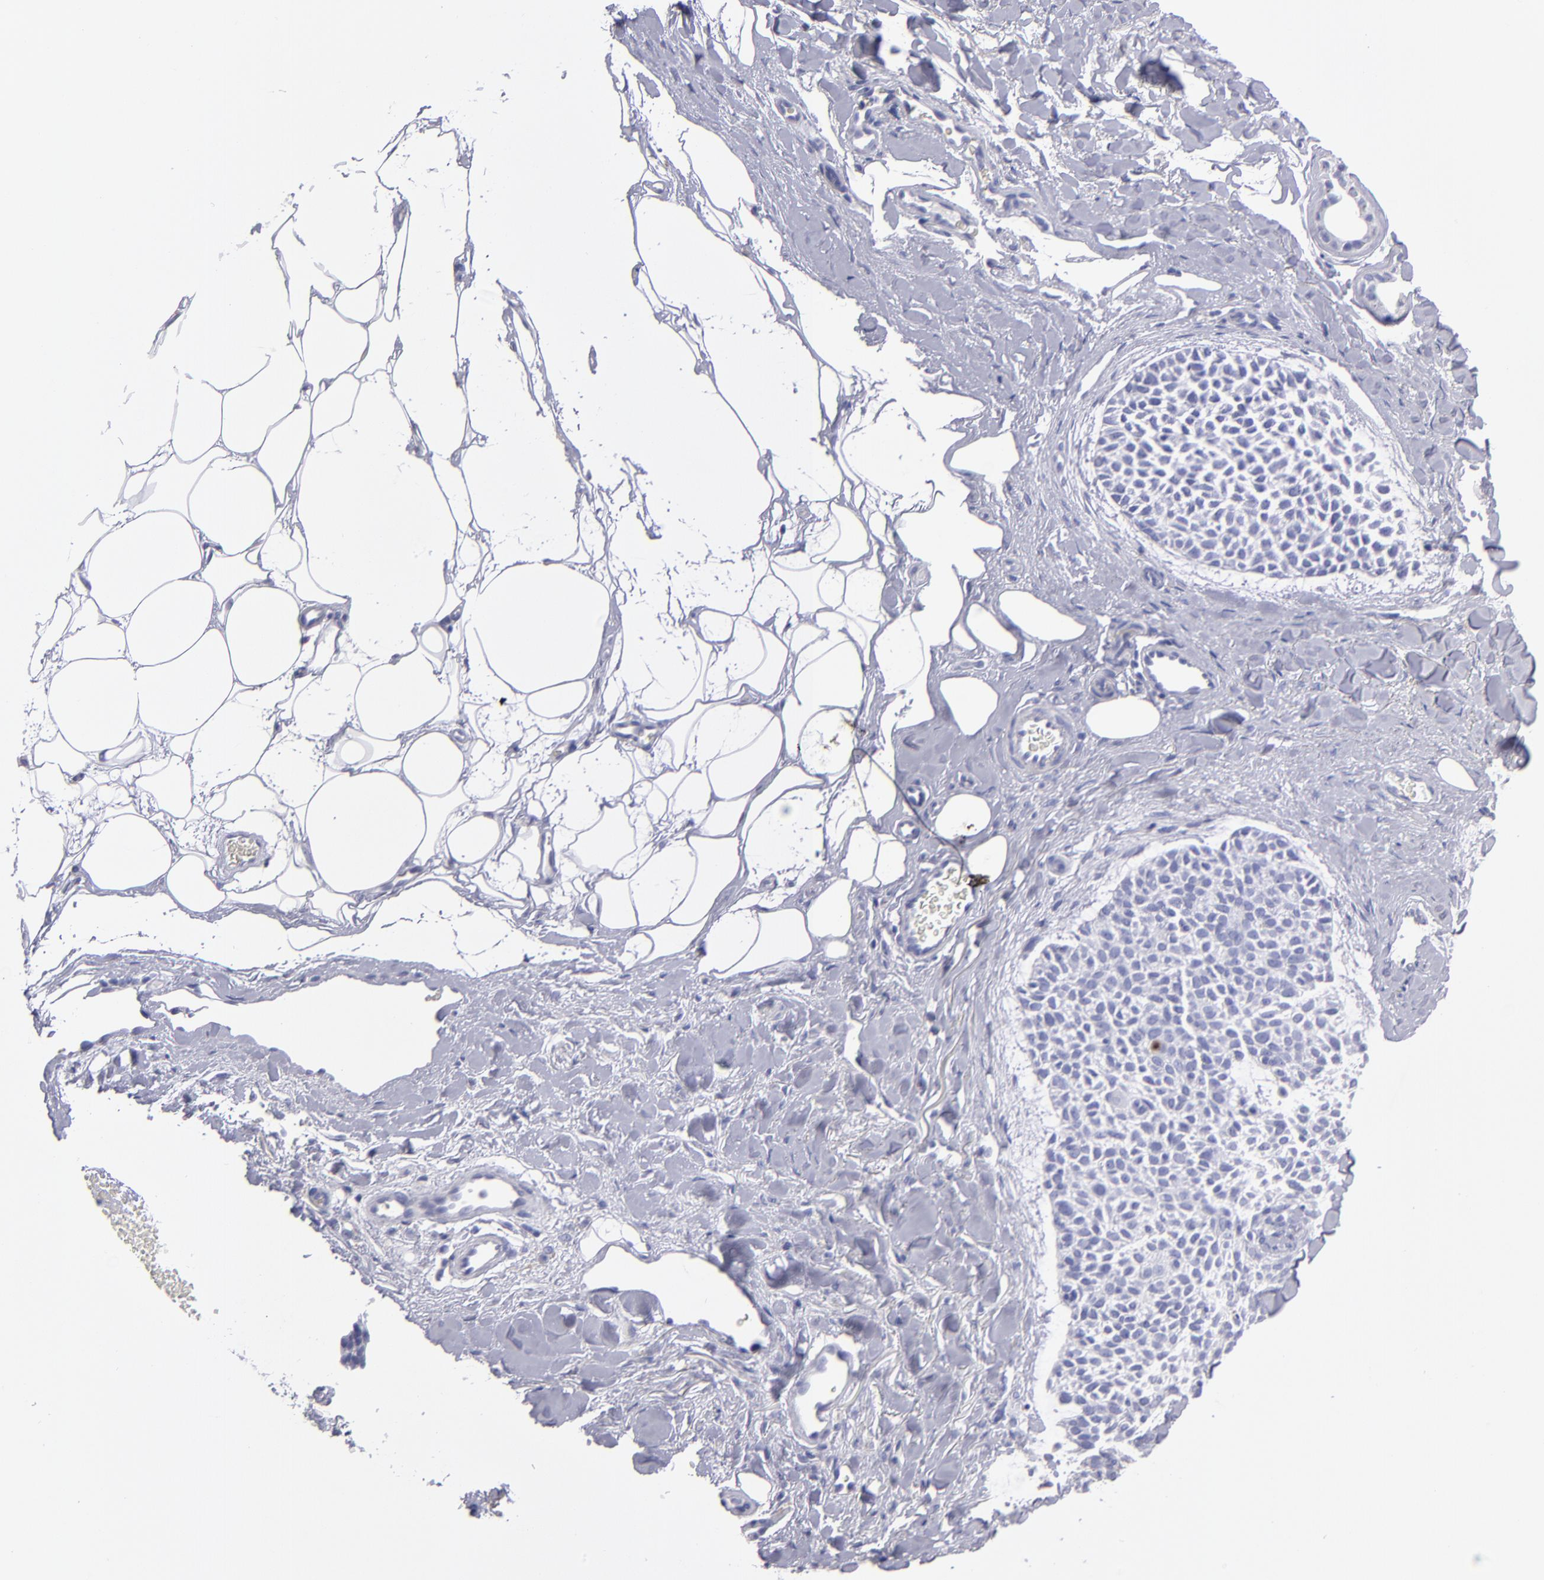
{"staining": {"intensity": "negative", "quantity": "none", "location": "none"}, "tissue": "skin cancer", "cell_type": "Tumor cells", "image_type": "cancer", "snomed": [{"axis": "morphology", "description": "Normal tissue, NOS"}, {"axis": "morphology", "description": "Basal cell carcinoma"}, {"axis": "topography", "description": "Skin"}], "caption": "Histopathology image shows no protein positivity in tumor cells of skin cancer tissue.", "gene": "MB", "patient": {"sex": "female", "age": 70}}